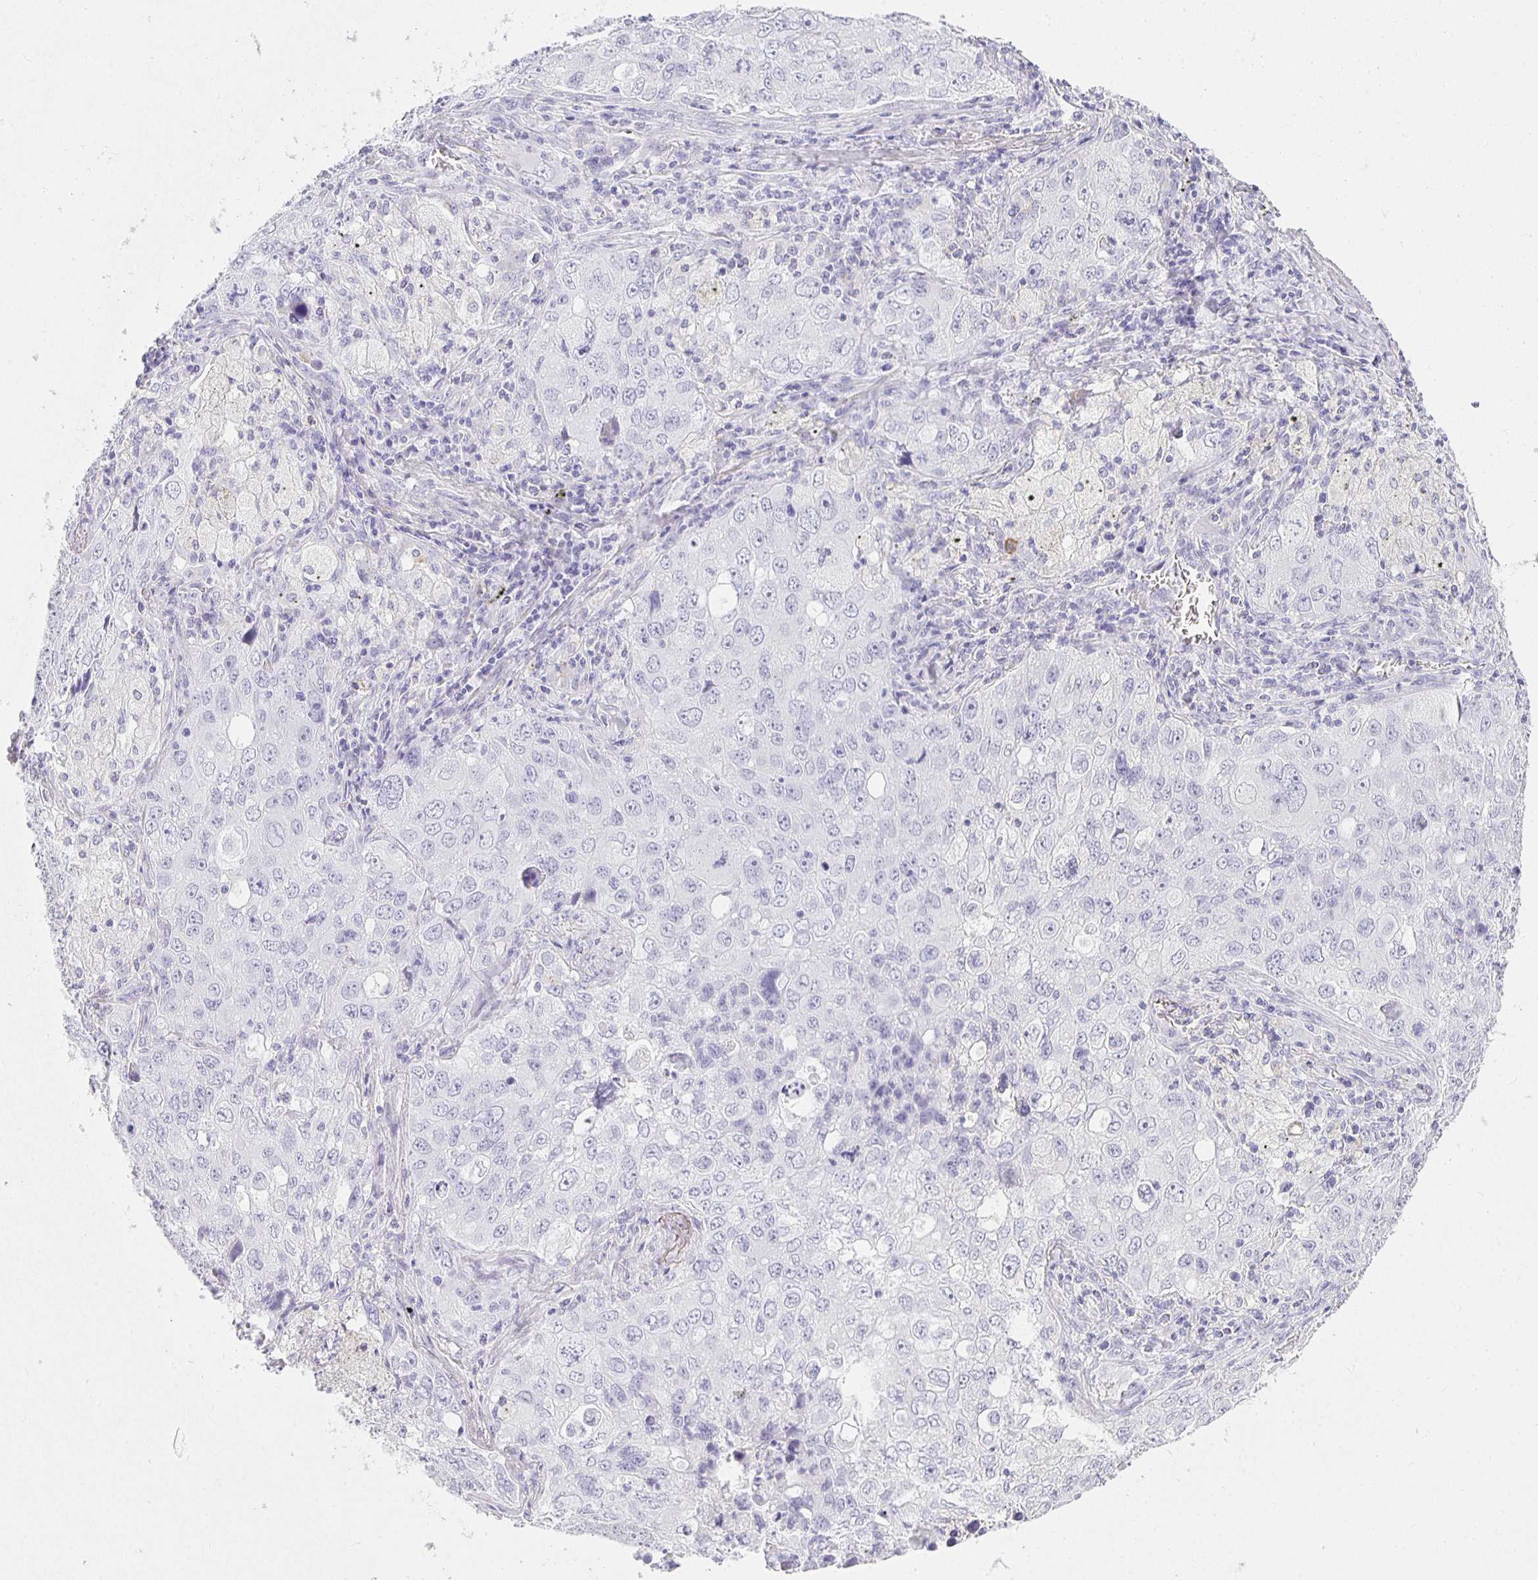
{"staining": {"intensity": "negative", "quantity": "none", "location": "none"}, "tissue": "lung cancer", "cell_type": "Tumor cells", "image_type": "cancer", "snomed": [{"axis": "morphology", "description": "Adenocarcinoma, NOS"}, {"axis": "morphology", "description": "Adenocarcinoma, metastatic, NOS"}, {"axis": "topography", "description": "Lymph node"}, {"axis": "topography", "description": "Lung"}], "caption": "Tumor cells are negative for protein expression in human metastatic adenocarcinoma (lung).", "gene": "TPSD1", "patient": {"sex": "female", "age": 42}}